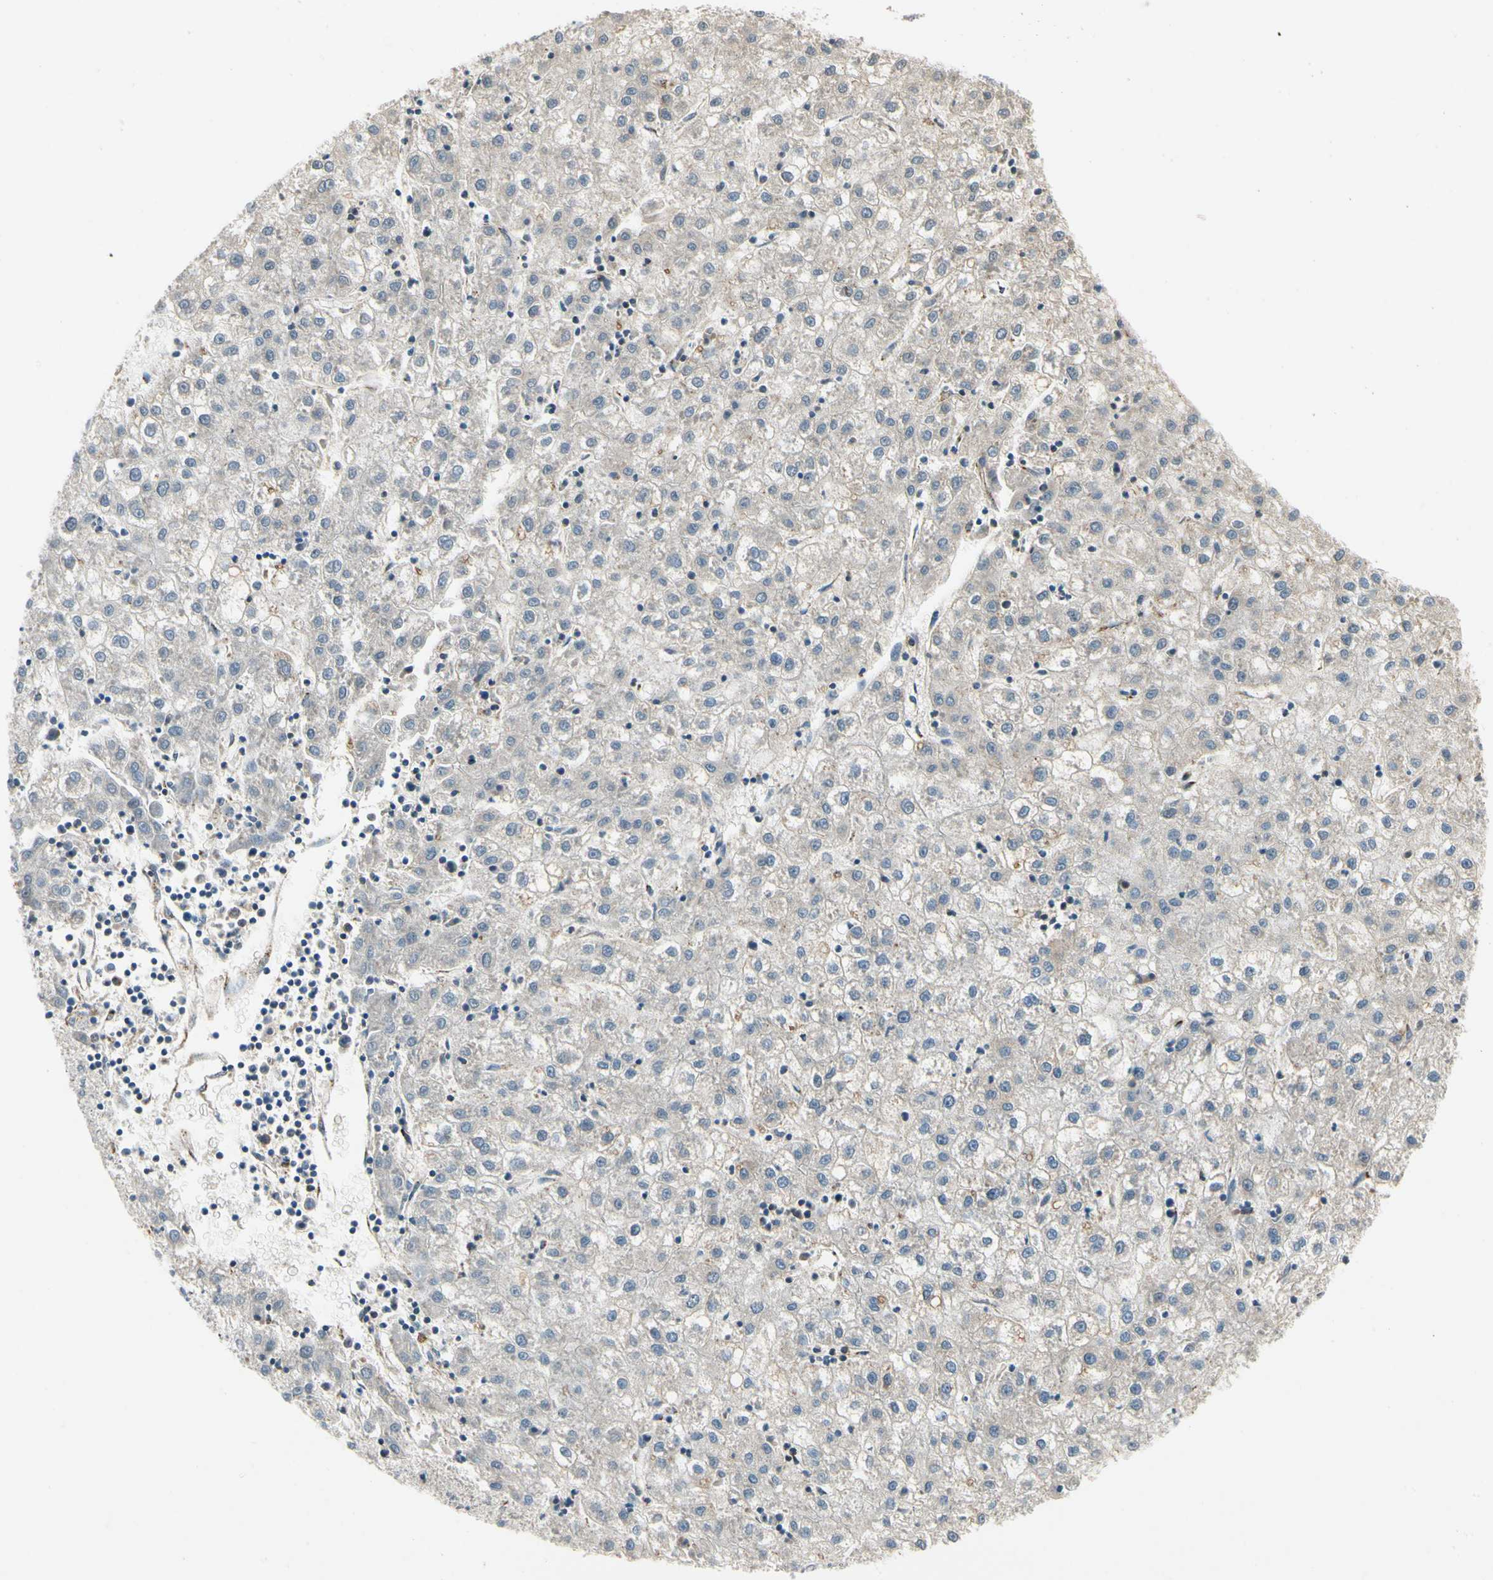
{"staining": {"intensity": "negative", "quantity": "none", "location": "none"}, "tissue": "liver cancer", "cell_type": "Tumor cells", "image_type": "cancer", "snomed": [{"axis": "morphology", "description": "Carcinoma, Hepatocellular, NOS"}, {"axis": "topography", "description": "Liver"}], "caption": "Tumor cells are negative for brown protein staining in liver hepatocellular carcinoma.", "gene": "MANSC1", "patient": {"sex": "male", "age": 72}}